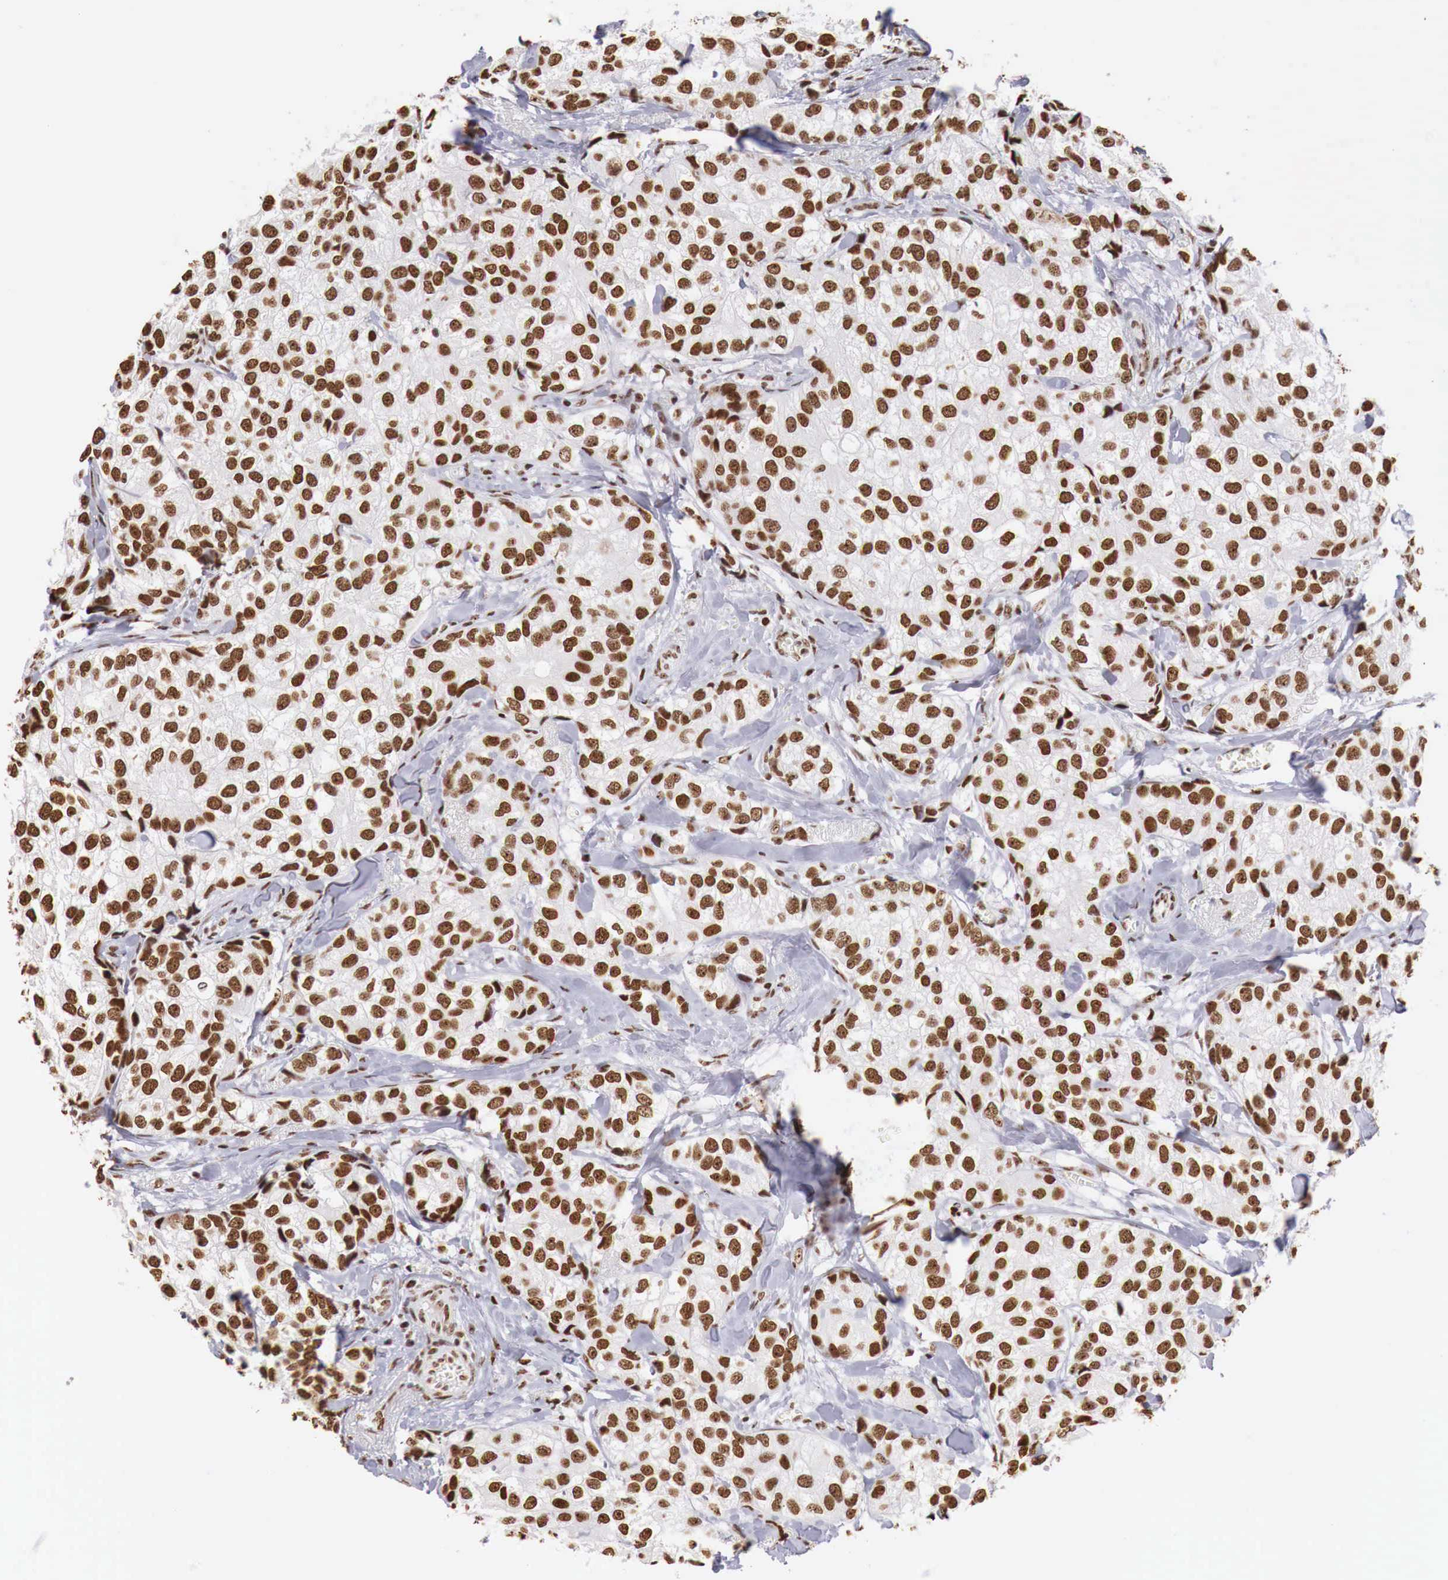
{"staining": {"intensity": "strong", "quantity": ">75%", "location": "nuclear"}, "tissue": "breast cancer", "cell_type": "Tumor cells", "image_type": "cancer", "snomed": [{"axis": "morphology", "description": "Duct carcinoma"}, {"axis": "topography", "description": "Breast"}], "caption": "DAB immunohistochemical staining of invasive ductal carcinoma (breast) reveals strong nuclear protein staining in approximately >75% of tumor cells. (DAB IHC with brightfield microscopy, high magnification).", "gene": "DKC1", "patient": {"sex": "female", "age": 68}}